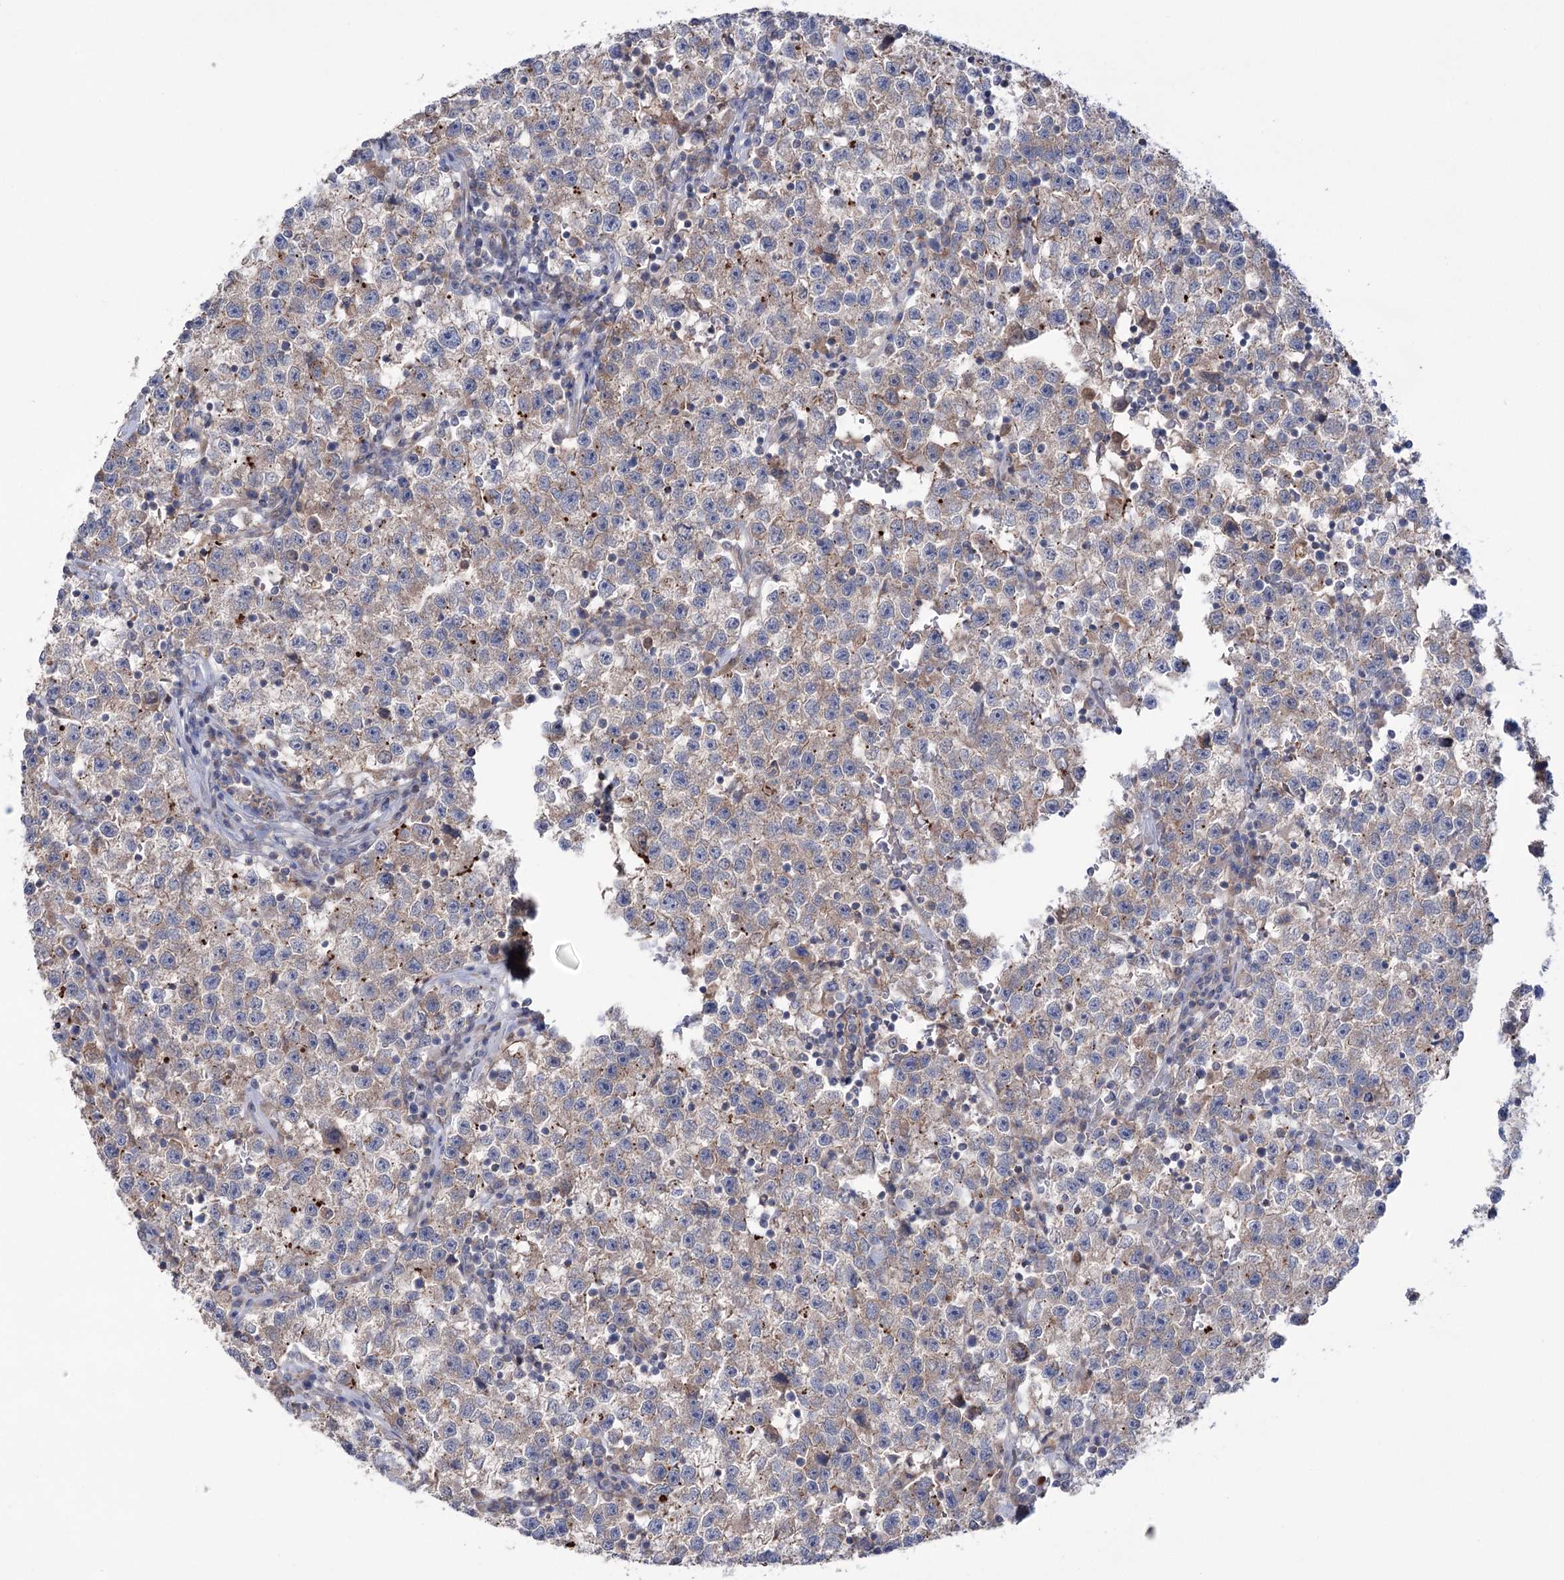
{"staining": {"intensity": "weak", "quantity": "25%-75%", "location": "cytoplasmic/membranous"}, "tissue": "testis cancer", "cell_type": "Tumor cells", "image_type": "cancer", "snomed": [{"axis": "morphology", "description": "Seminoma, NOS"}, {"axis": "topography", "description": "Testis"}], "caption": "Testis cancer (seminoma) stained for a protein exhibits weak cytoplasmic/membranous positivity in tumor cells.", "gene": "TRIM71", "patient": {"sex": "male", "age": 22}}